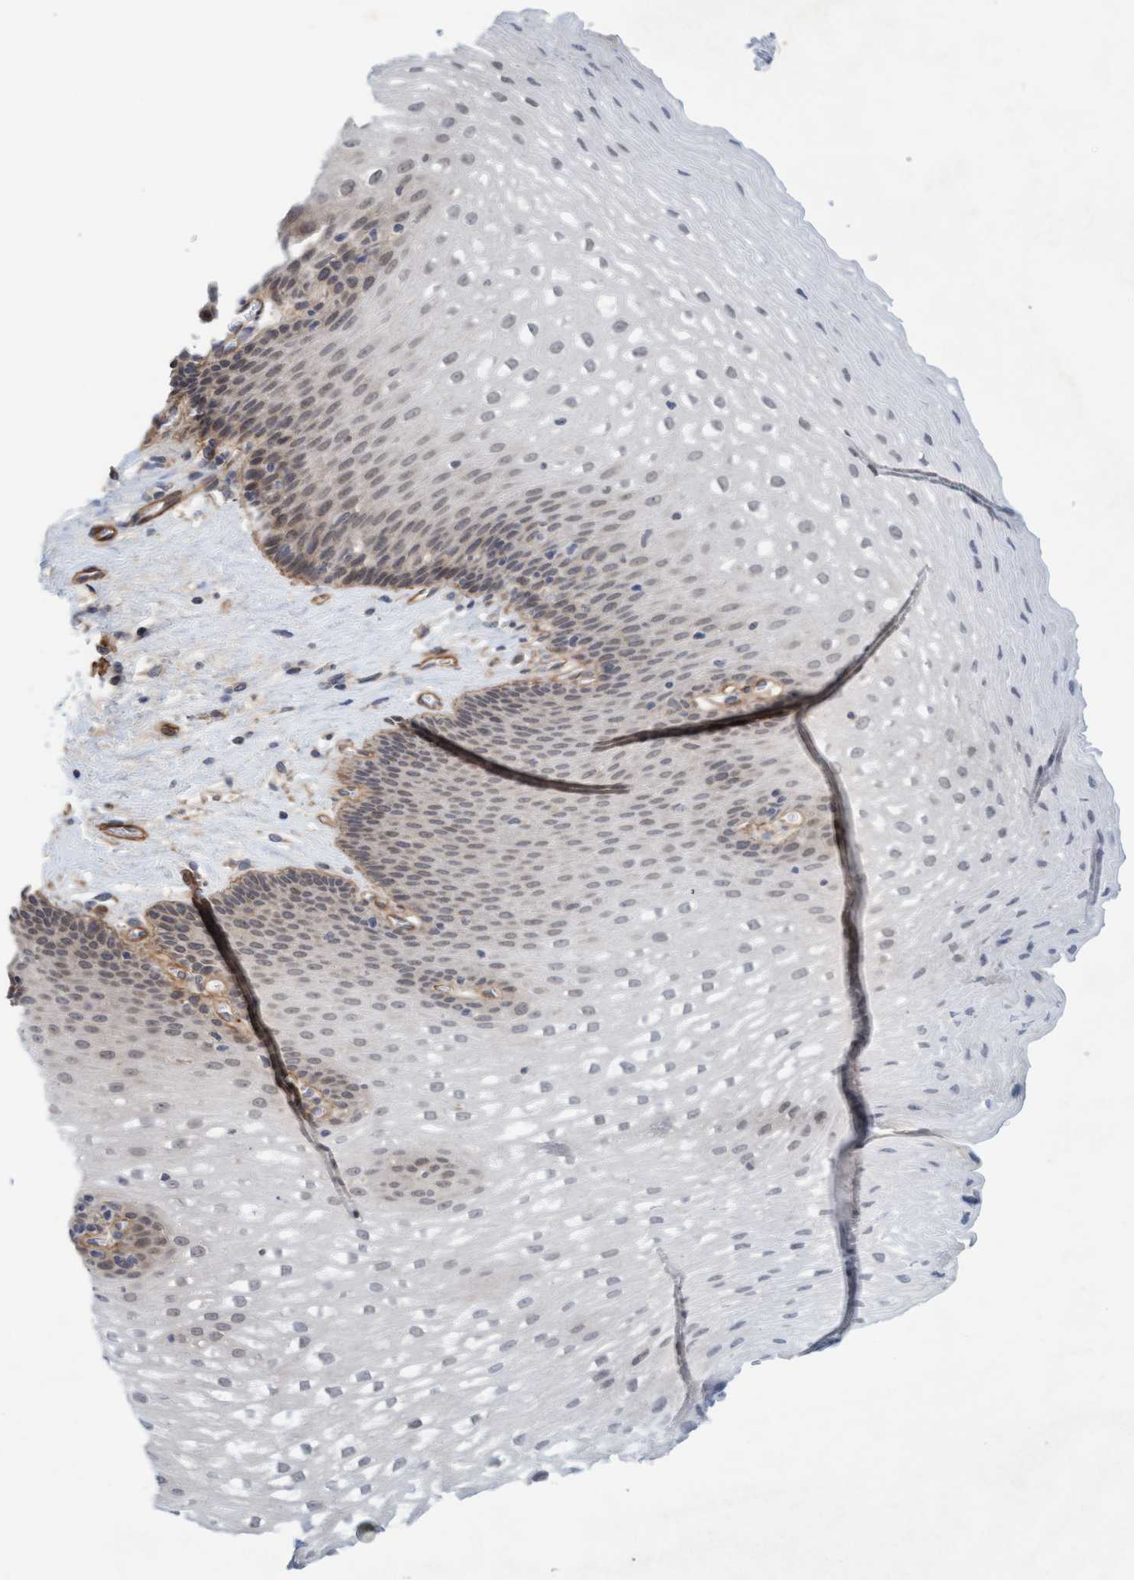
{"staining": {"intensity": "weak", "quantity": "25%-75%", "location": "nuclear"}, "tissue": "esophagus", "cell_type": "Squamous epithelial cells", "image_type": "normal", "snomed": [{"axis": "morphology", "description": "Normal tissue, NOS"}, {"axis": "topography", "description": "Esophagus"}], "caption": "Esophagus stained for a protein (brown) reveals weak nuclear positive positivity in about 25%-75% of squamous epithelial cells.", "gene": "TSTD2", "patient": {"sex": "male", "age": 48}}